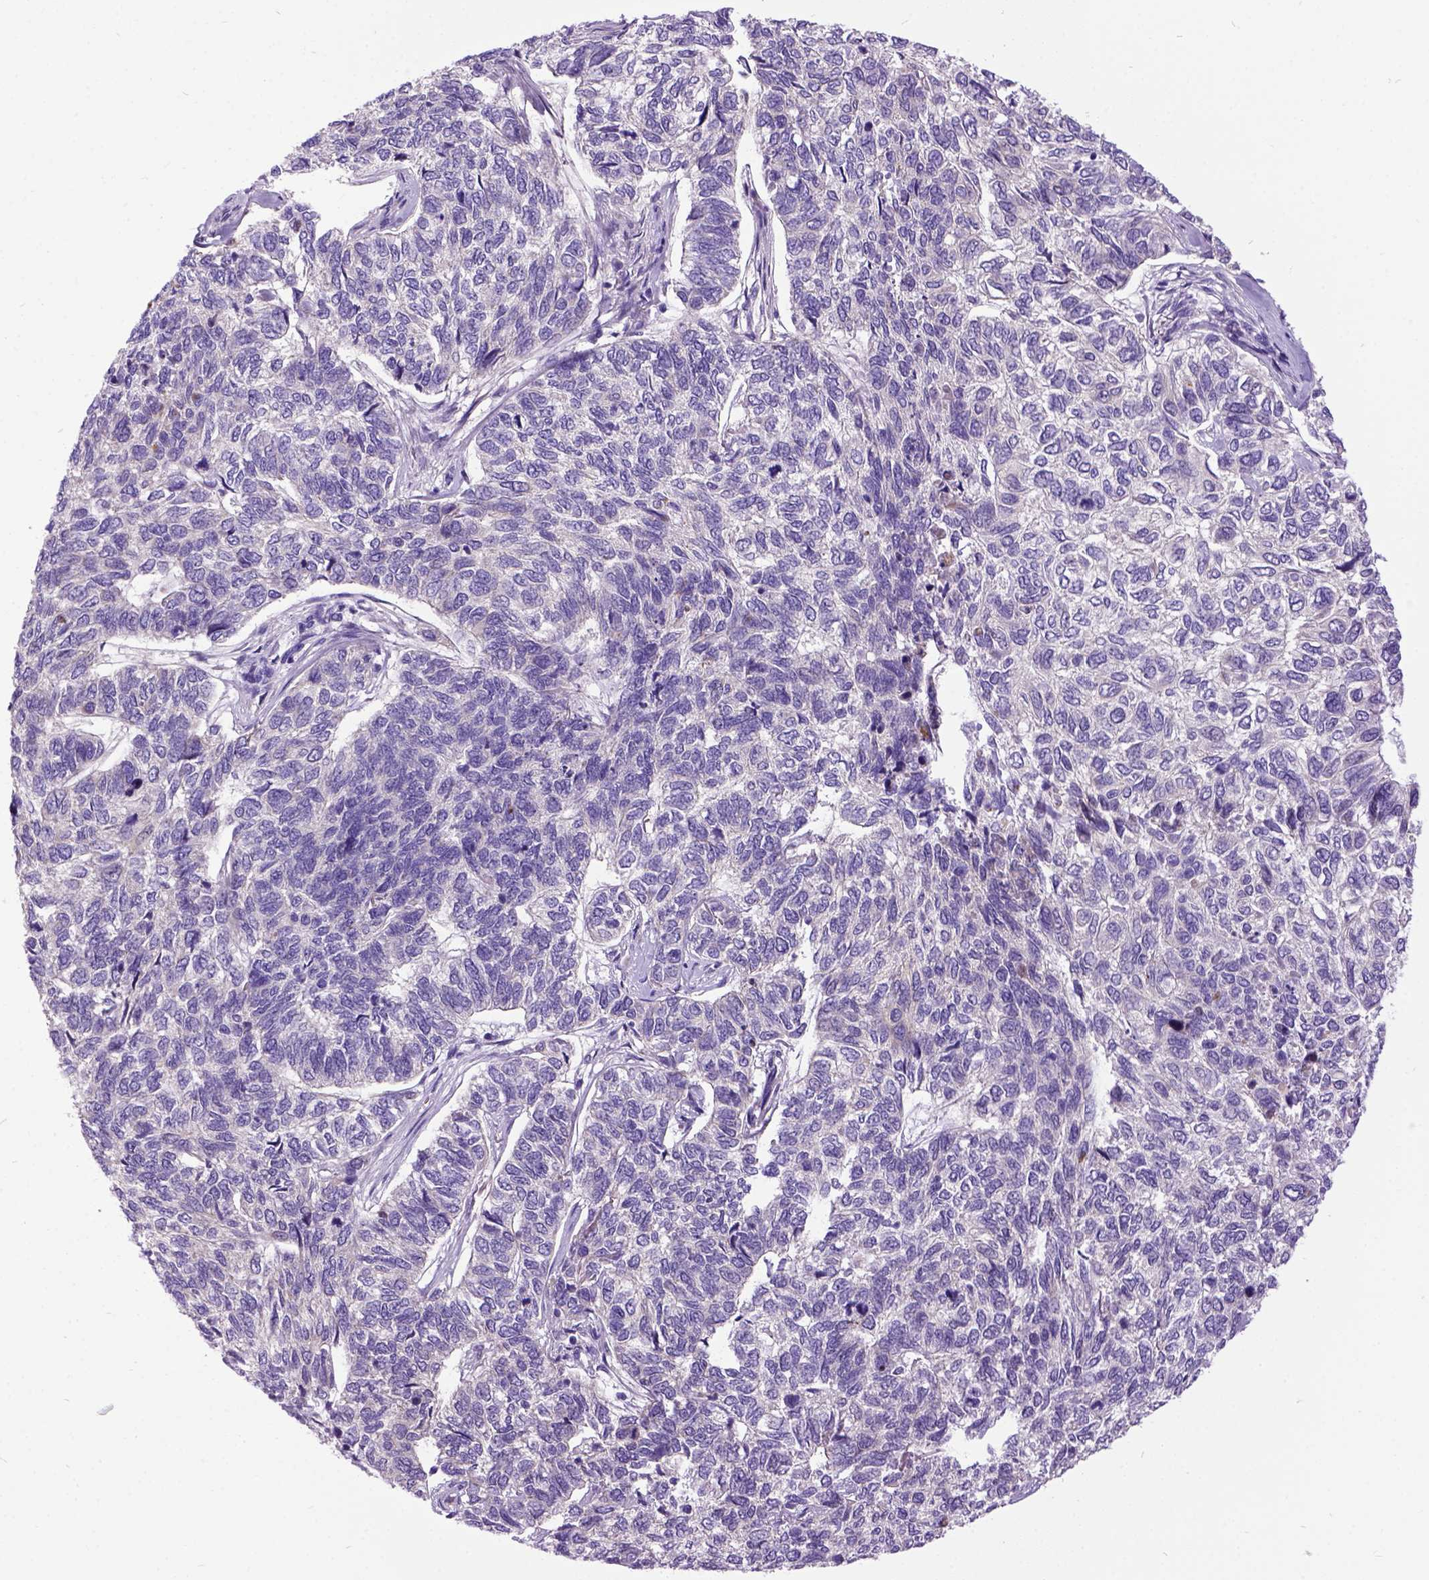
{"staining": {"intensity": "weak", "quantity": "<25%", "location": "cytoplasmic/membranous"}, "tissue": "skin cancer", "cell_type": "Tumor cells", "image_type": "cancer", "snomed": [{"axis": "morphology", "description": "Basal cell carcinoma"}, {"axis": "topography", "description": "Skin"}], "caption": "Skin cancer was stained to show a protein in brown. There is no significant expression in tumor cells. (IHC, brightfield microscopy, high magnification).", "gene": "NEK5", "patient": {"sex": "female", "age": 65}}